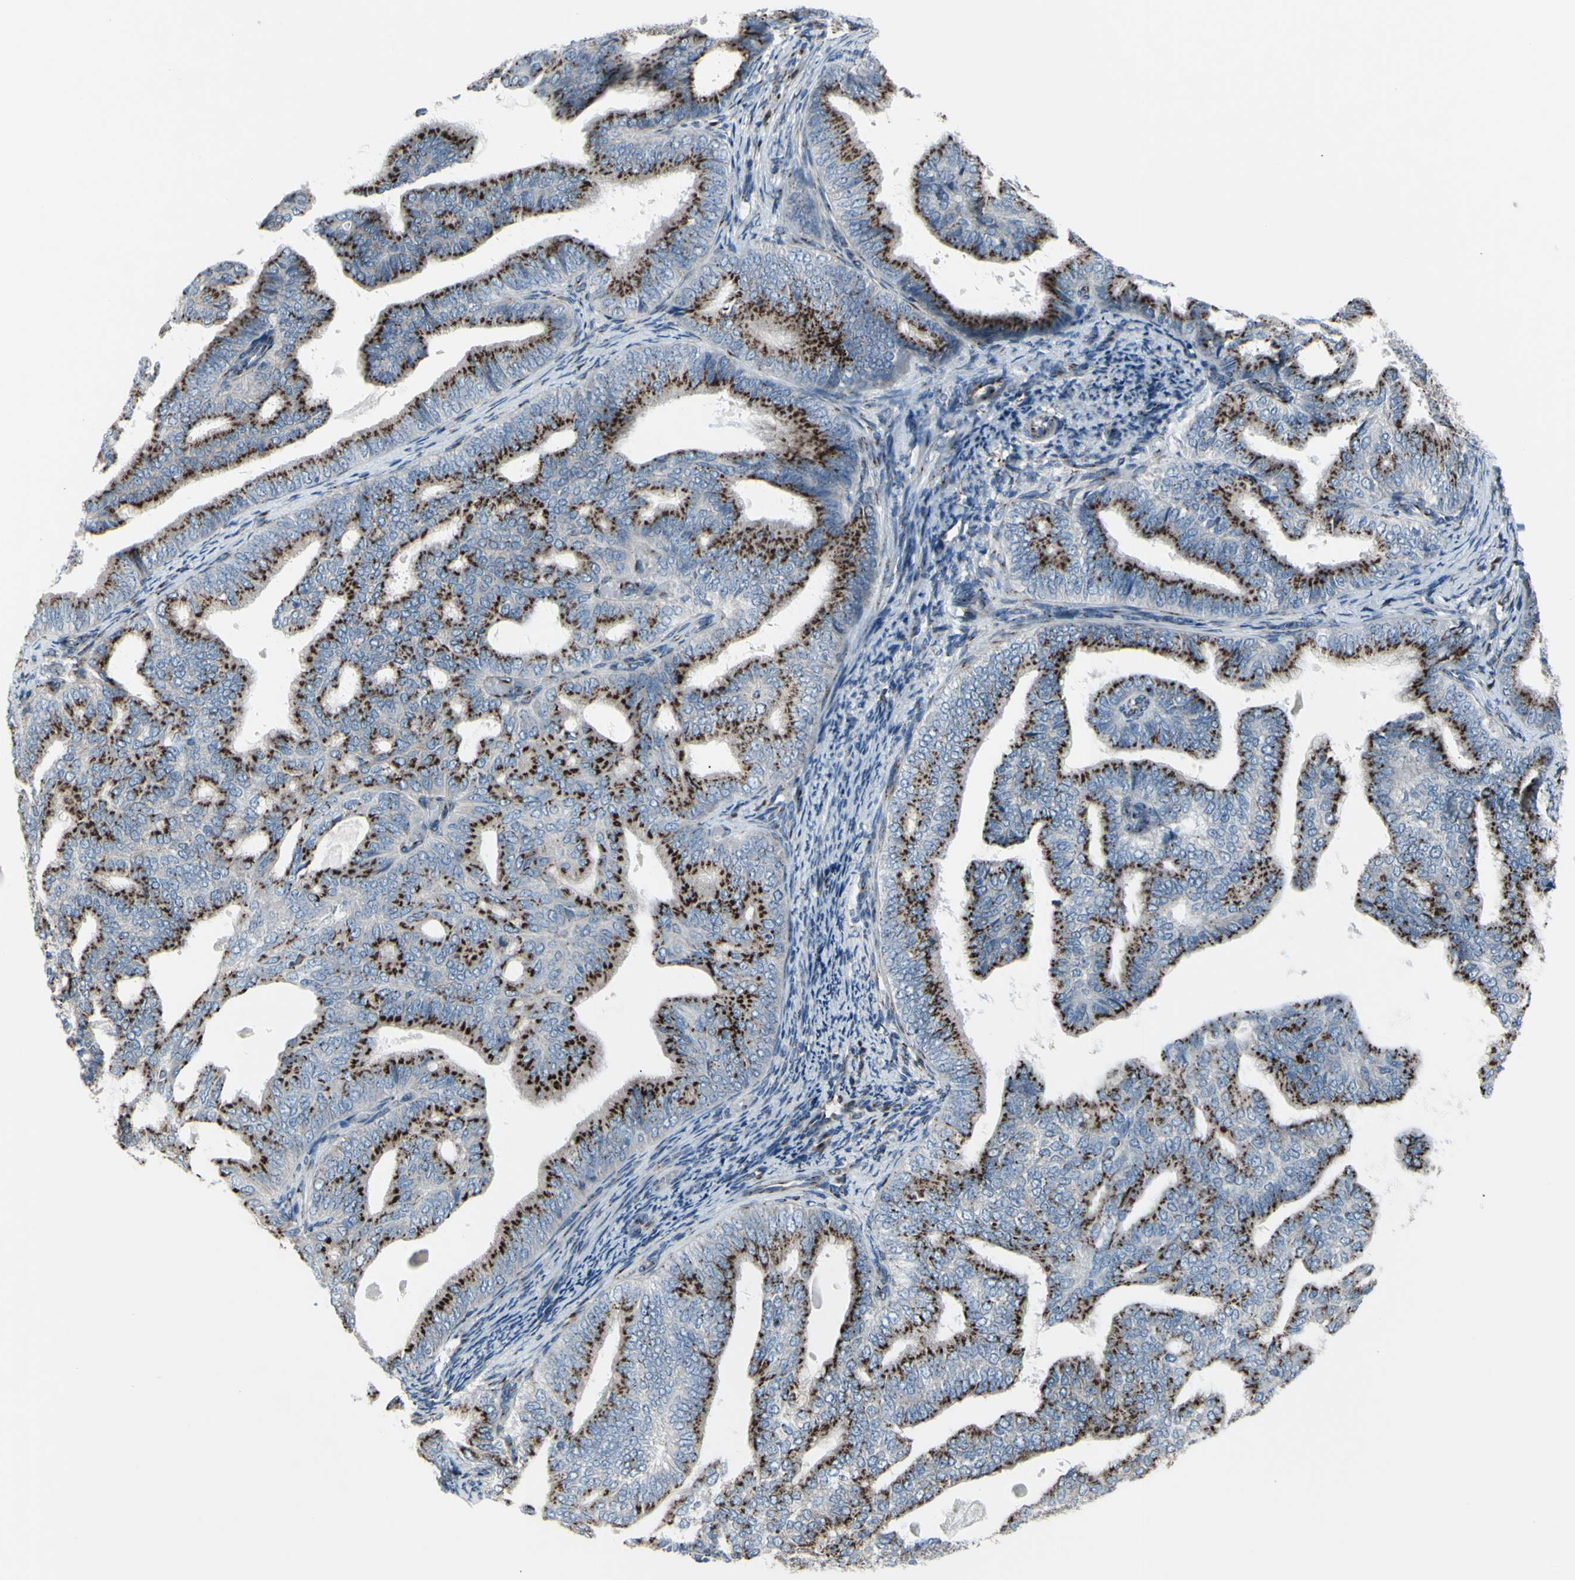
{"staining": {"intensity": "strong", "quantity": ">75%", "location": "cytoplasmic/membranous"}, "tissue": "endometrial cancer", "cell_type": "Tumor cells", "image_type": "cancer", "snomed": [{"axis": "morphology", "description": "Adenocarcinoma, NOS"}, {"axis": "topography", "description": "Endometrium"}], "caption": "IHC histopathology image of neoplastic tissue: endometrial cancer (adenocarcinoma) stained using immunohistochemistry (IHC) demonstrates high levels of strong protein expression localized specifically in the cytoplasmic/membranous of tumor cells, appearing as a cytoplasmic/membranous brown color.", "gene": "GLG1", "patient": {"sex": "female", "age": 58}}